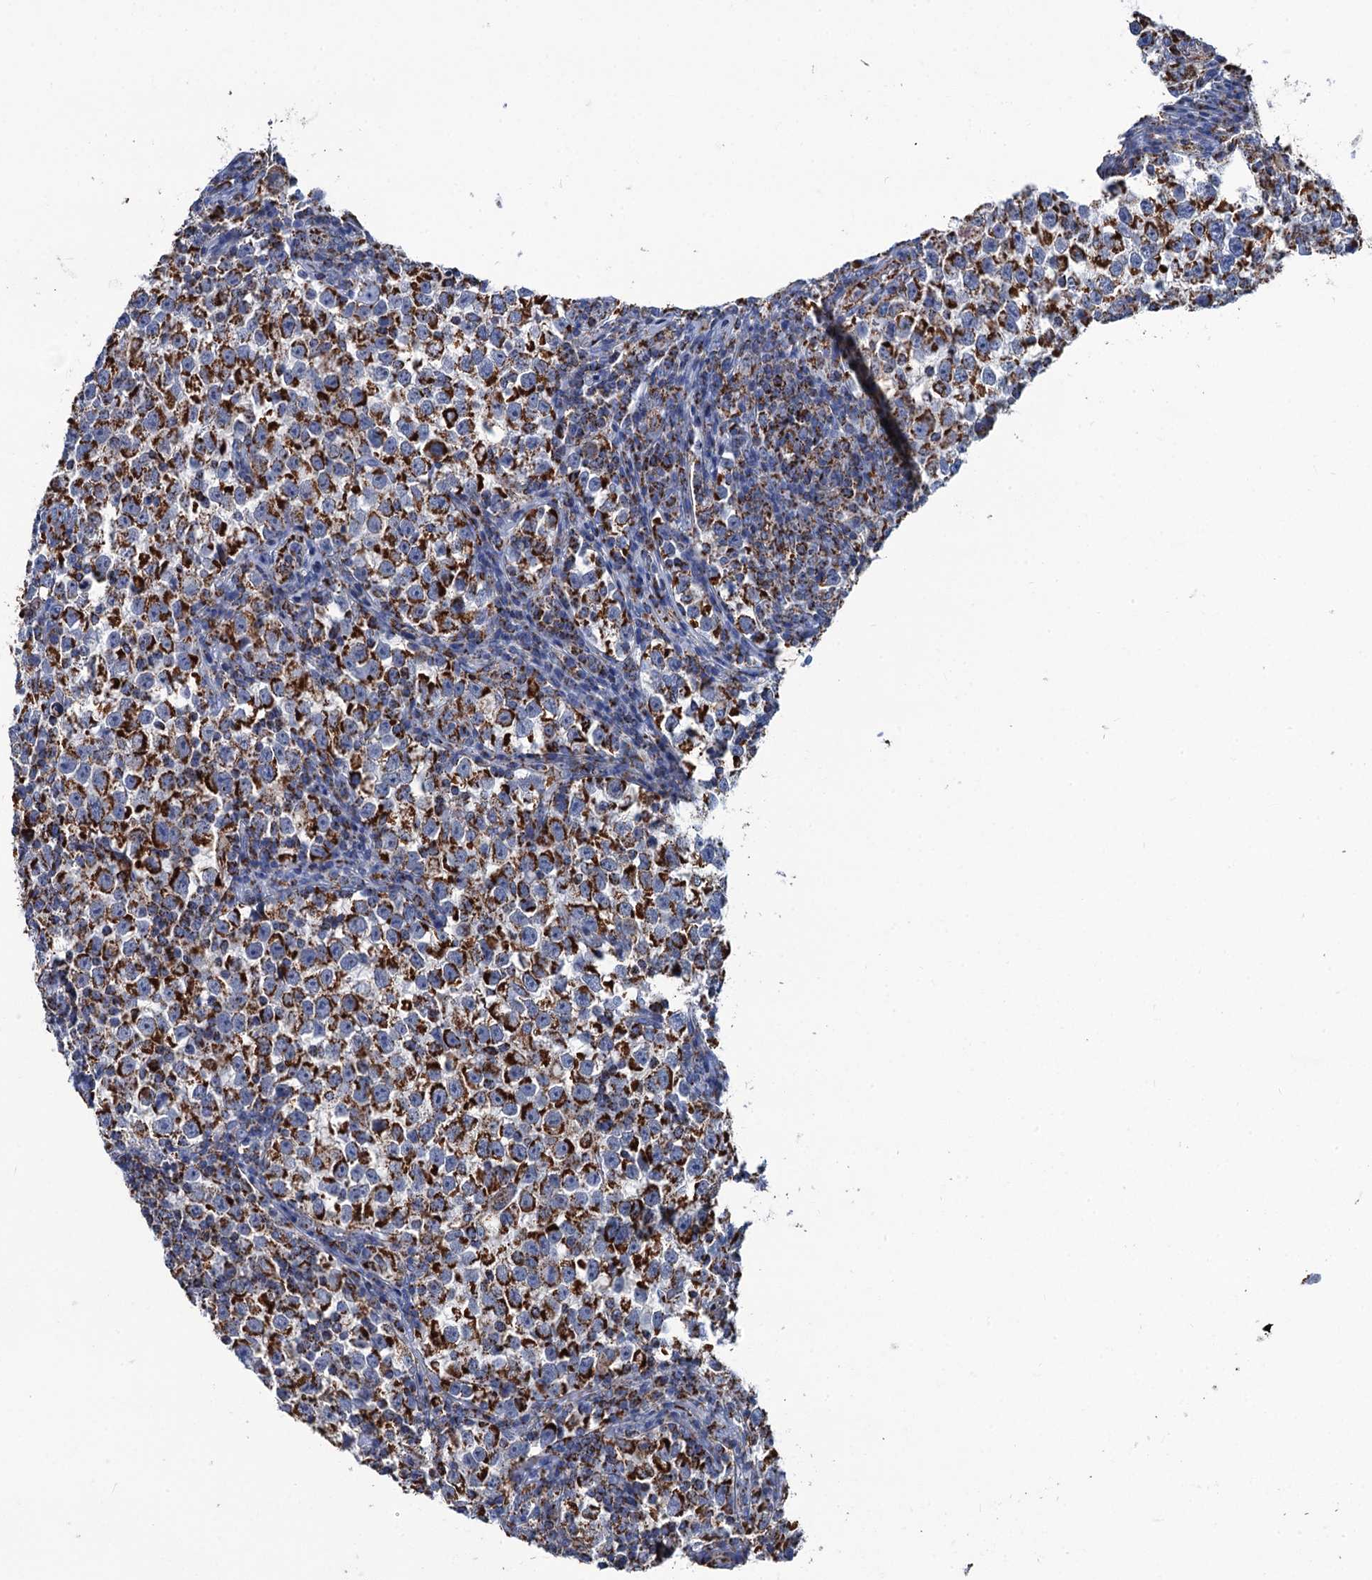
{"staining": {"intensity": "strong", "quantity": ">75%", "location": "cytoplasmic/membranous"}, "tissue": "testis cancer", "cell_type": "Tumor cells", "image_type": "cancer", "snomed": [{"axis": "morphology", "description": "Normal tissue, NOS"}, {"axis": "morphology", "description": "Seminoma, NOS"}, {"axis": "topography", "description": "Testis"}], "caption": "Immunohistochemical staining of human testis cancer (seminoma) exhibits high levels of strong cytoplasmic/membranous protein staining in approximately >75% of tumor cells.", "gene": "IVD", "patient": {"sex": "male", "age": 43}}